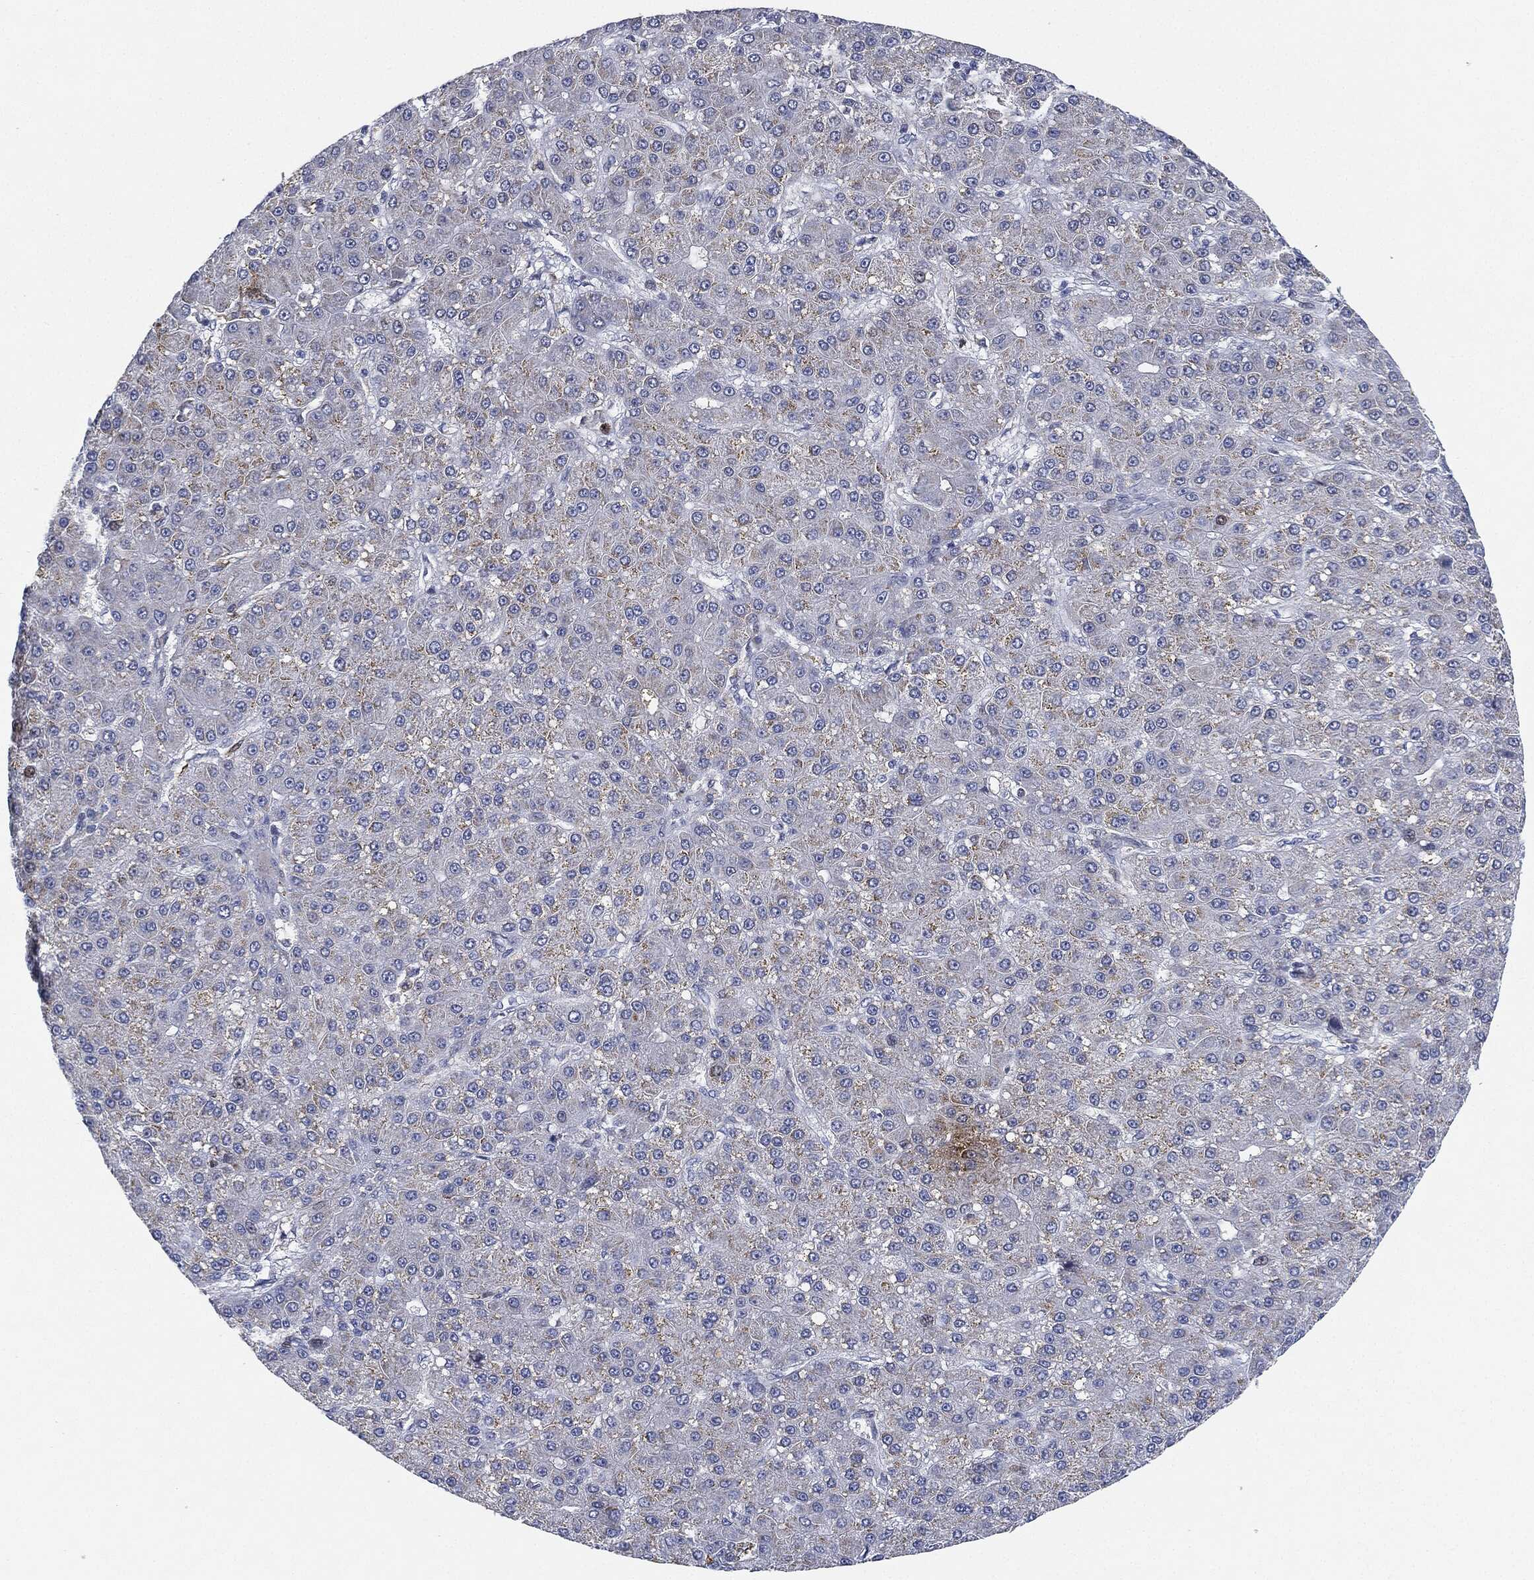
{"staining": {"intensity": "weak", "quantity": "25%-75%", "location": "cytoplasmic/membranous"}, "tissue": "liver cancer", "cell_type": "Tumor cells", "image_type": "cancer", "snomed": [{"axis": "morphology", "description": "Carcinoma, Hepatocellular, NOS"}, {"axis": "topography", "description": "Liver"}], "caption": "High-power microscopy captured an immunohistochemistry image of liver cancer, revealing weak cytoplasmic/membranous expression in about 25%-75% of tumor cells.", "gene": "NANOS3", "patient": {"sex": "male", "age": 67}}